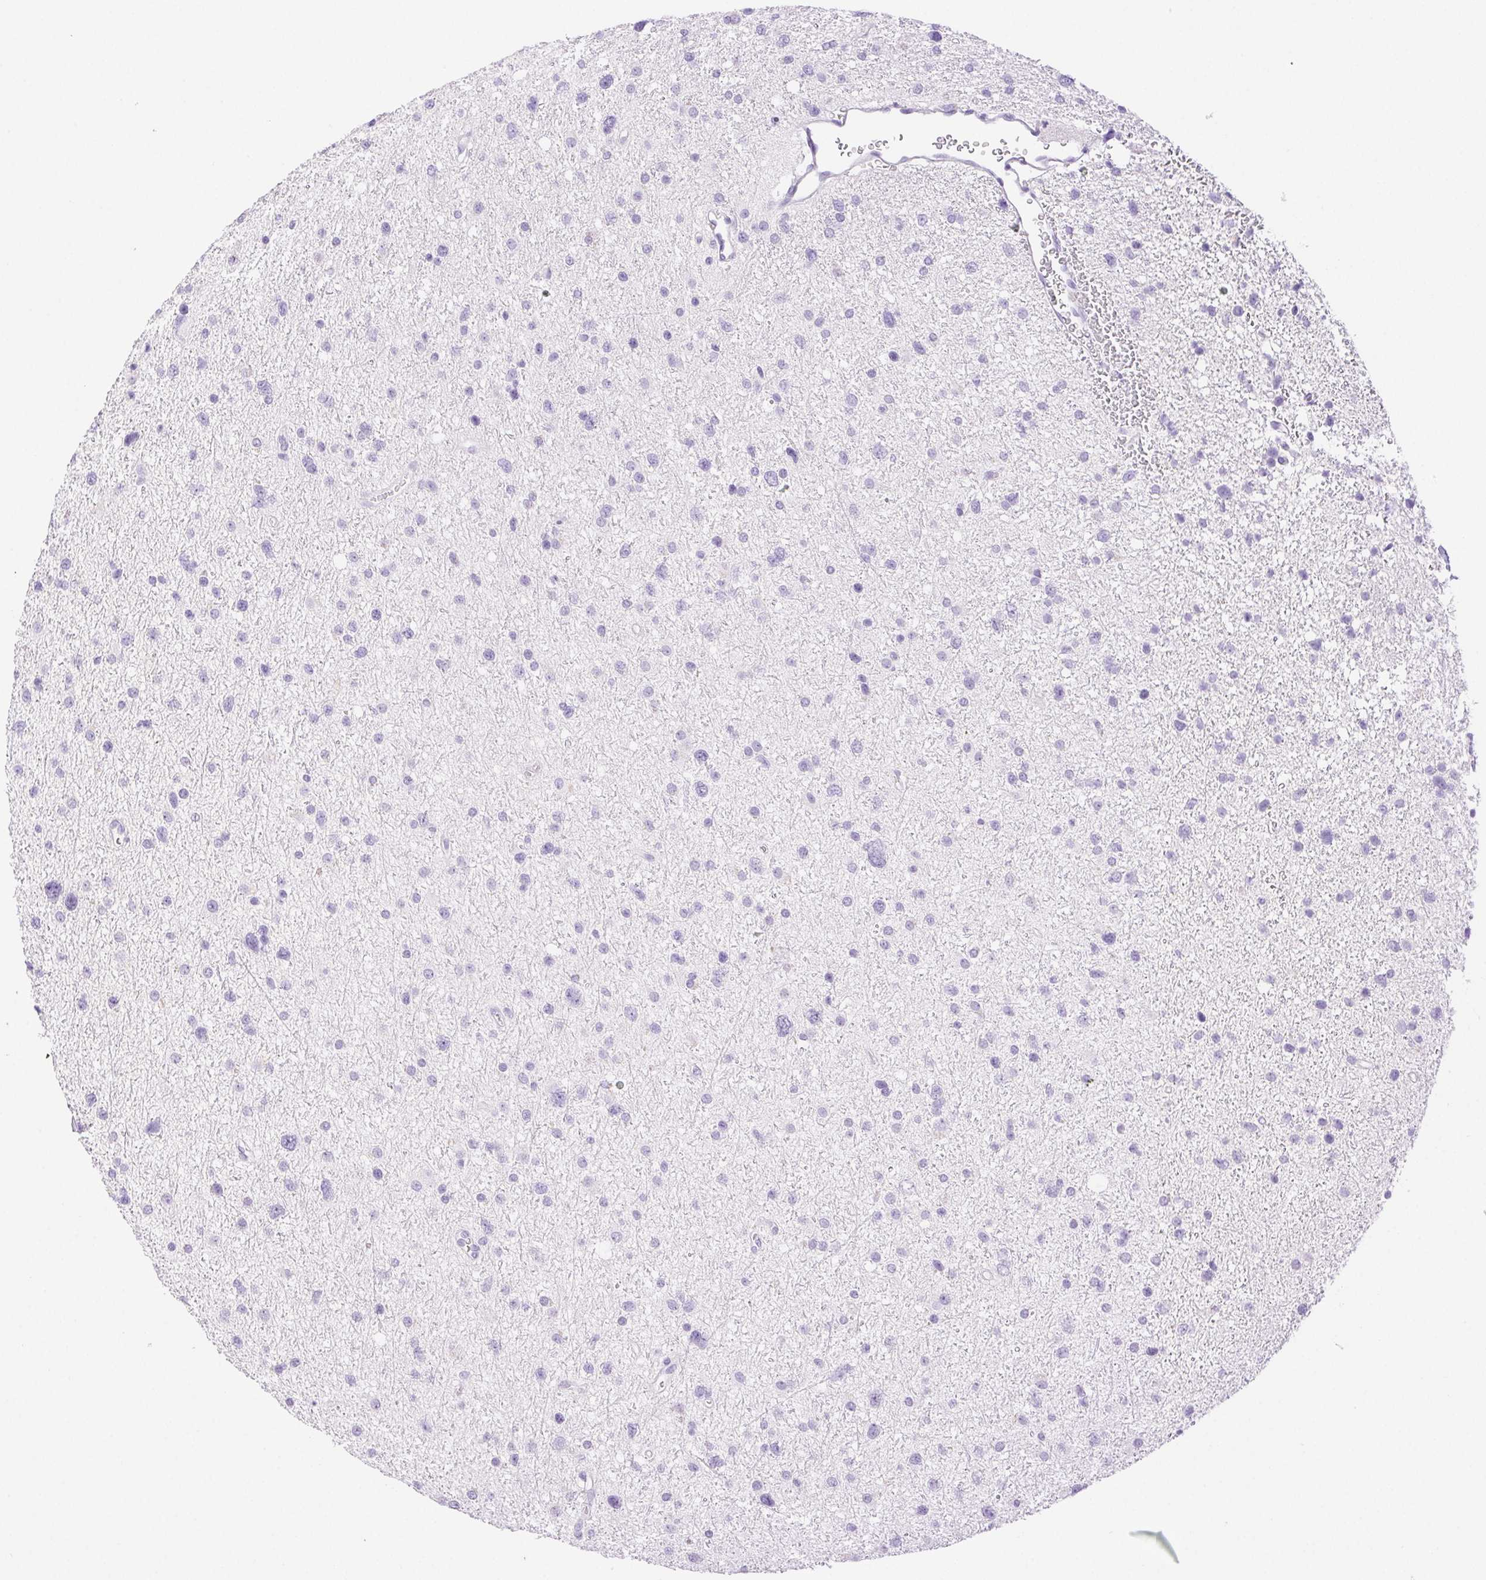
{"staining": {"intensity": "negative", "quantity": "none", "location": "none"}, "tissue": "glioma", "cell_type": "Tumor cells", "image_type": "cancer", "snomed": [{"axis": "morphology", "description": "Glioma, malignant, Low grade"}, {"axis": "topography", "description": "Brain"}], "caption": "This histopathology image is of glioma stained with immunohistochemistry to label a protein in brown with the nuclei are counter-stained blue. There is no expression in tumor cells.", "gene": "SPACA4", "patient": {"sex": "female", "age": 55}}